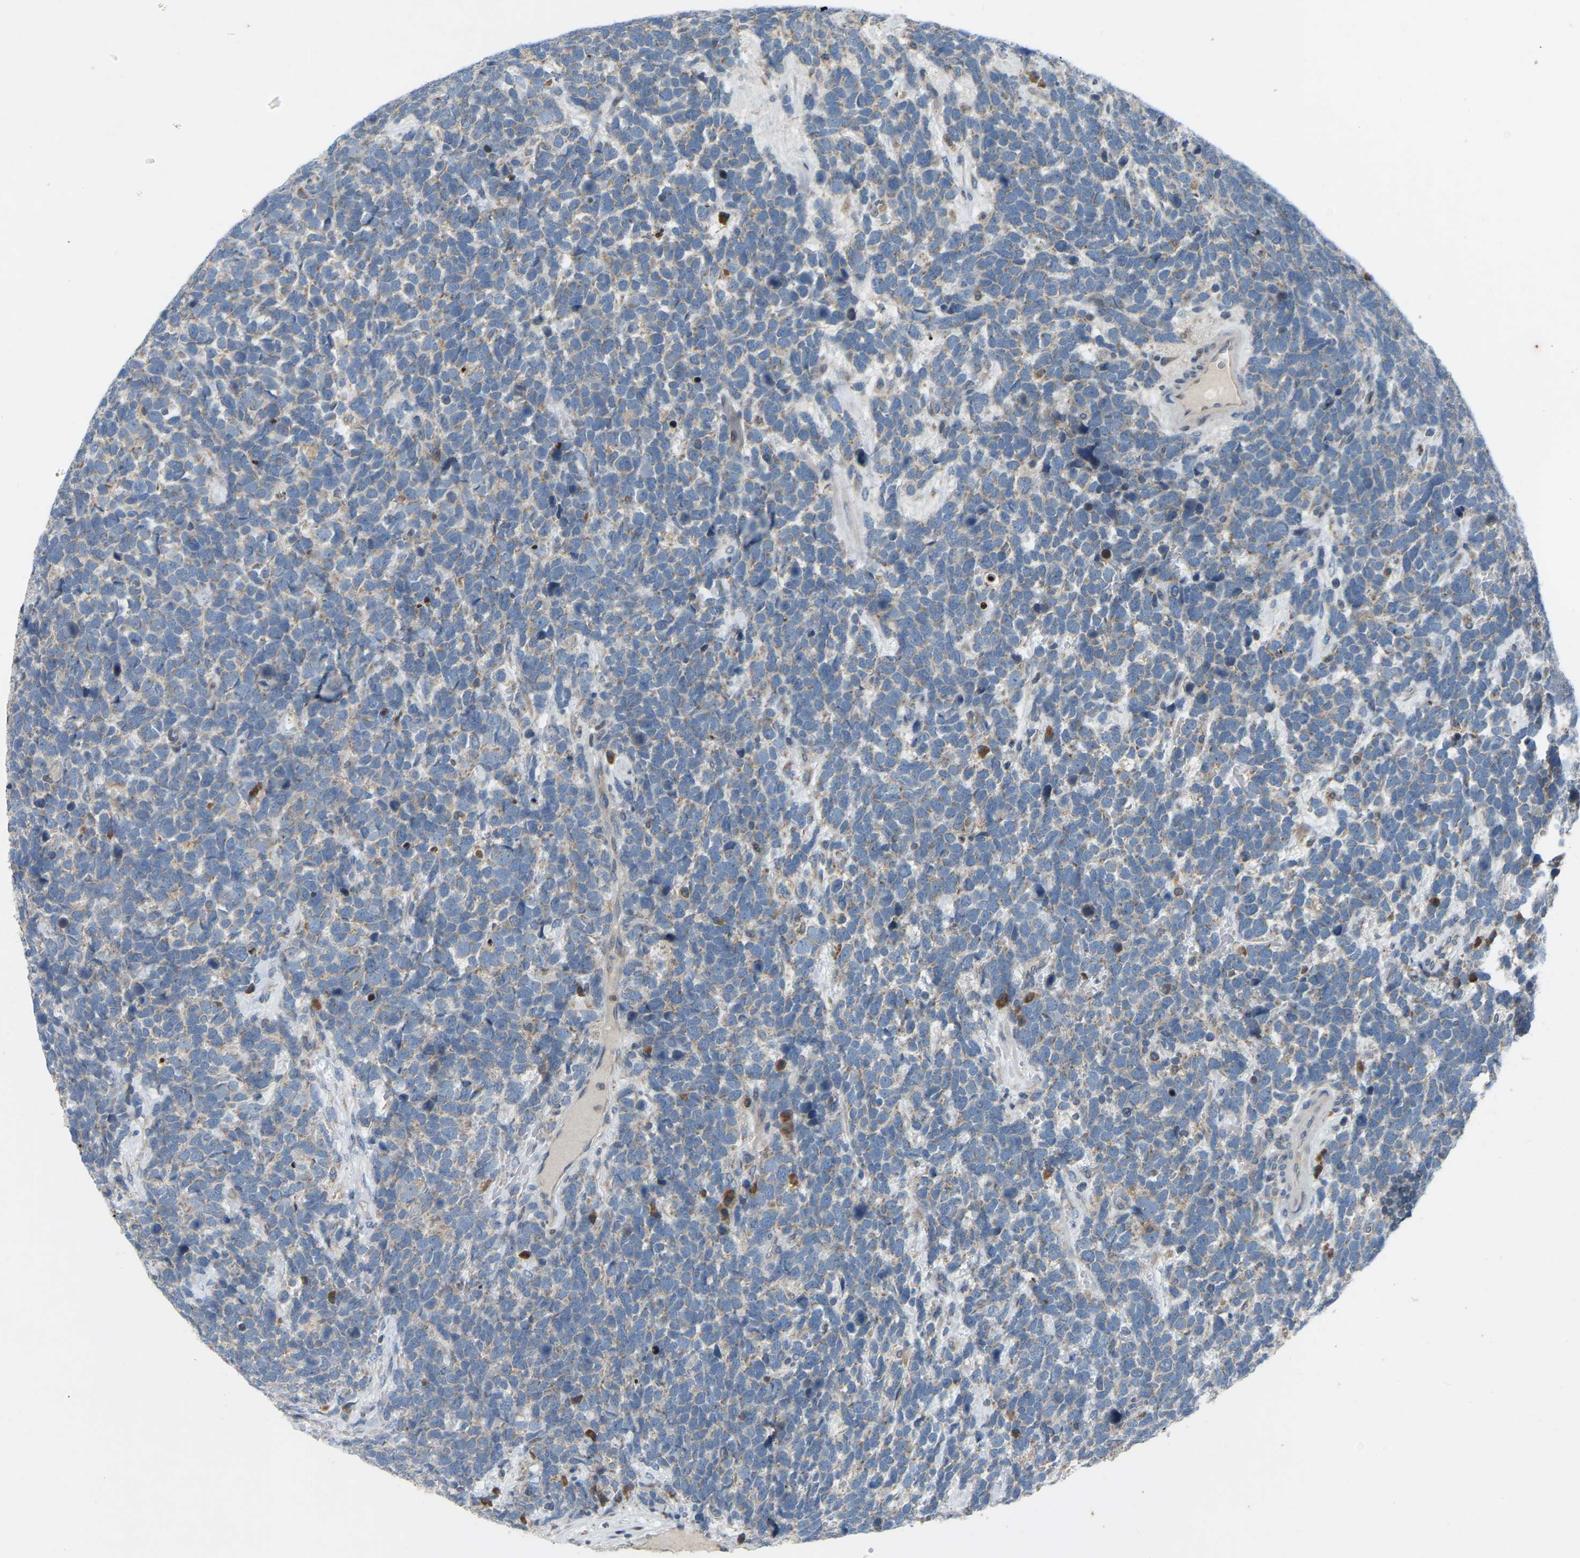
{"staining": {"intensity": "weak", "quantity": "<25%", "location": "cytoplasmic/membranous"}, "tissue": "urothelial cancer", "cell_type": "Tumor cells", "image_type": "cancer", "snomed": [{"axis": "morphology", "description": "Urothelial carcinoma, High grade"}, {"axis": "topography", "description": "Urinary bladder"}], "caption": "Human urothelial carcinoma (high-grade) stained for a protein using immunohistochemistry displays no positivity in tumor cells.", "gene": "PARL", "patient": {"sex": "female", "age": 82}}